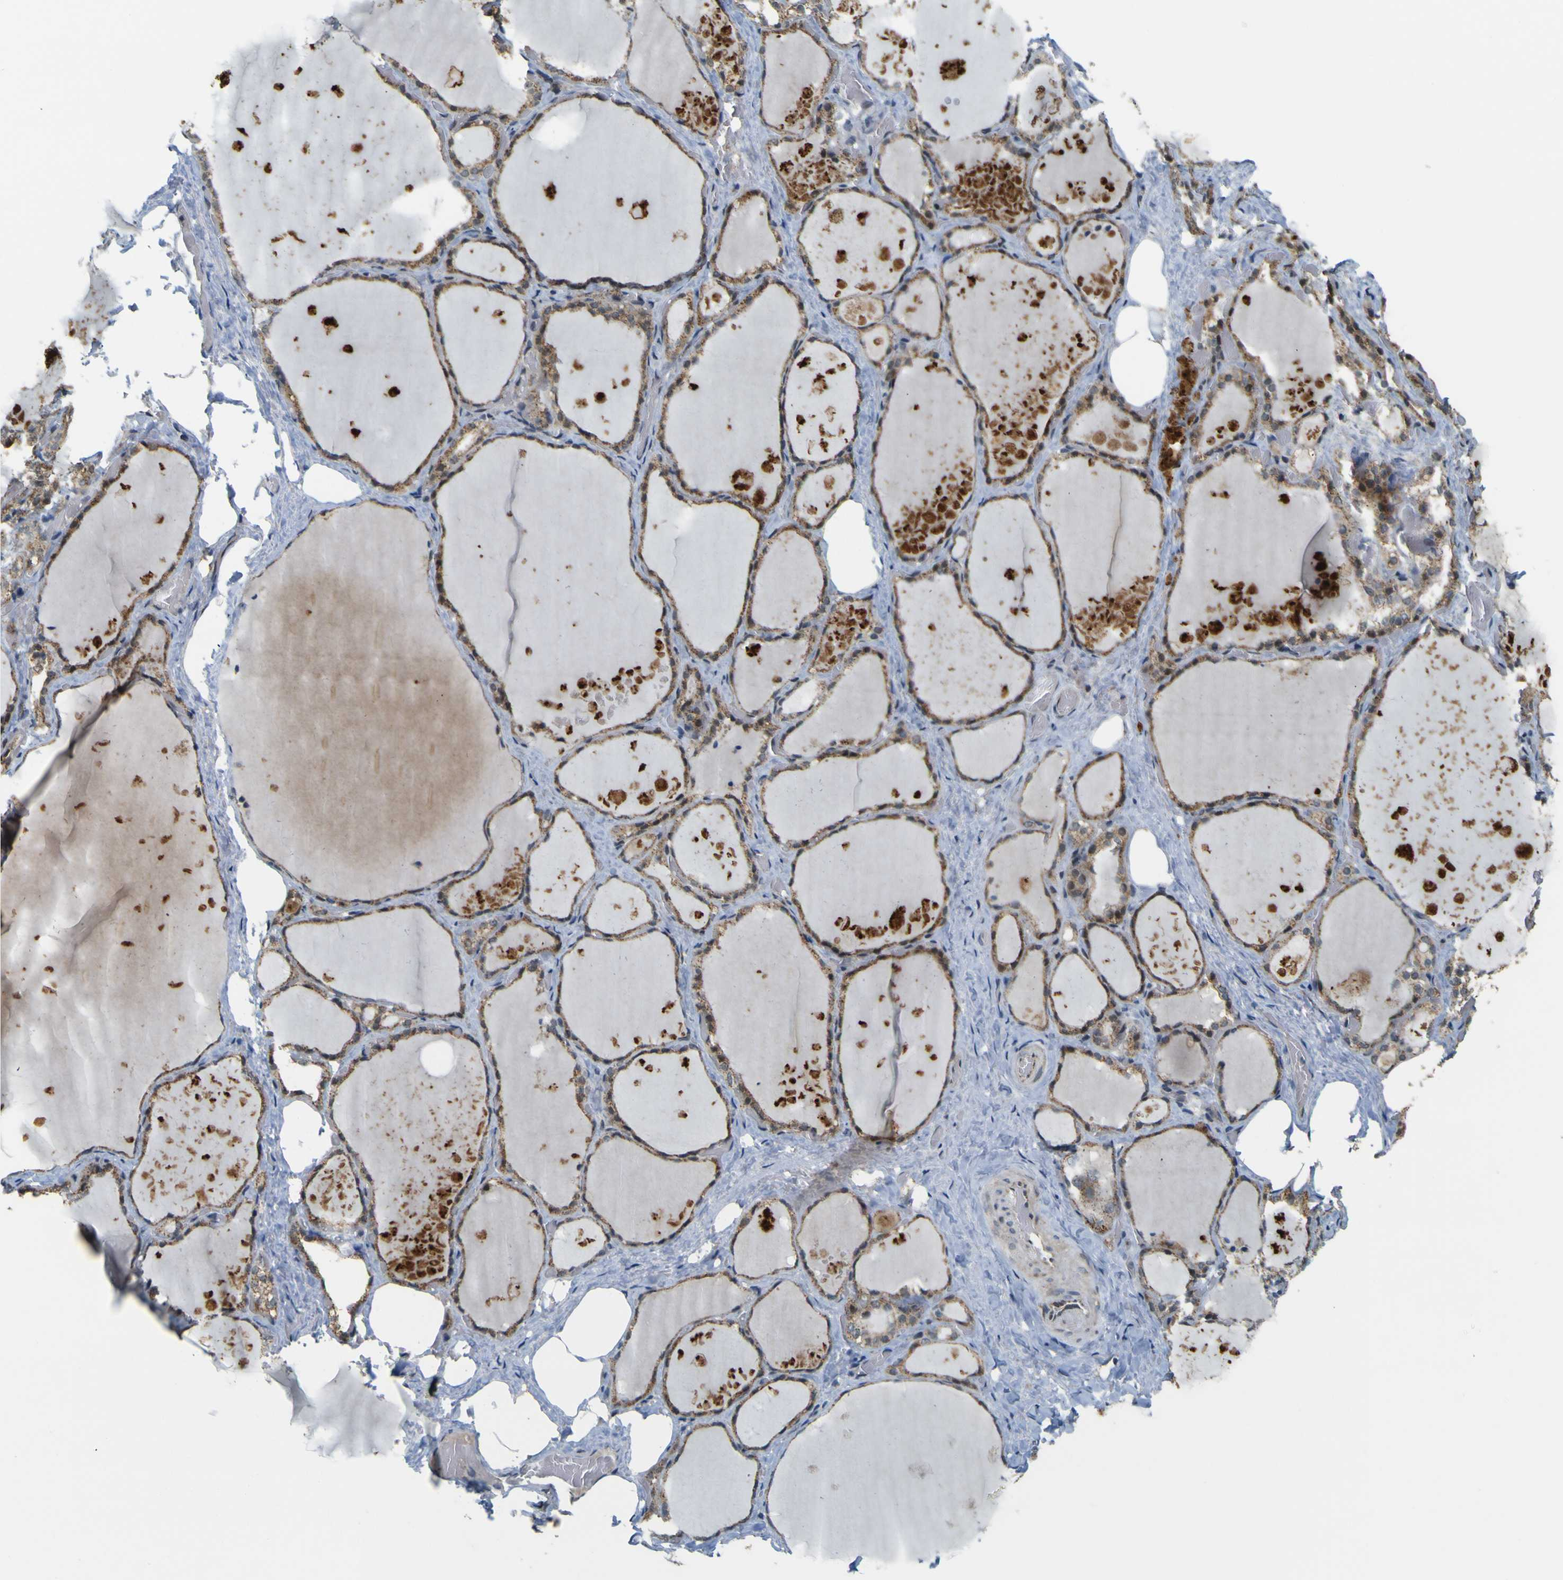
{"staining": {"intensity": "moderate", "quantity": ">75%", "location": "cytoplasmic/membranous"}, "tissue": "thyroid gland", "cell_type": "Glandular cells", "image_type": "normal", "snomed": [{"axis": "morphology", "description": "Normal tissue, NOS"}, {"axis": "topography", "description": "Thyroid gland"}], "caption": "Immunohistochemical staining of unremarkable human thyroid gland reveals >75% levels of moderate cytoplasmic/membranous protein expression in approximately >75% of glandular cells.", "gene": "ACBD5", "patient": {"sex": "male", "age": 61}}